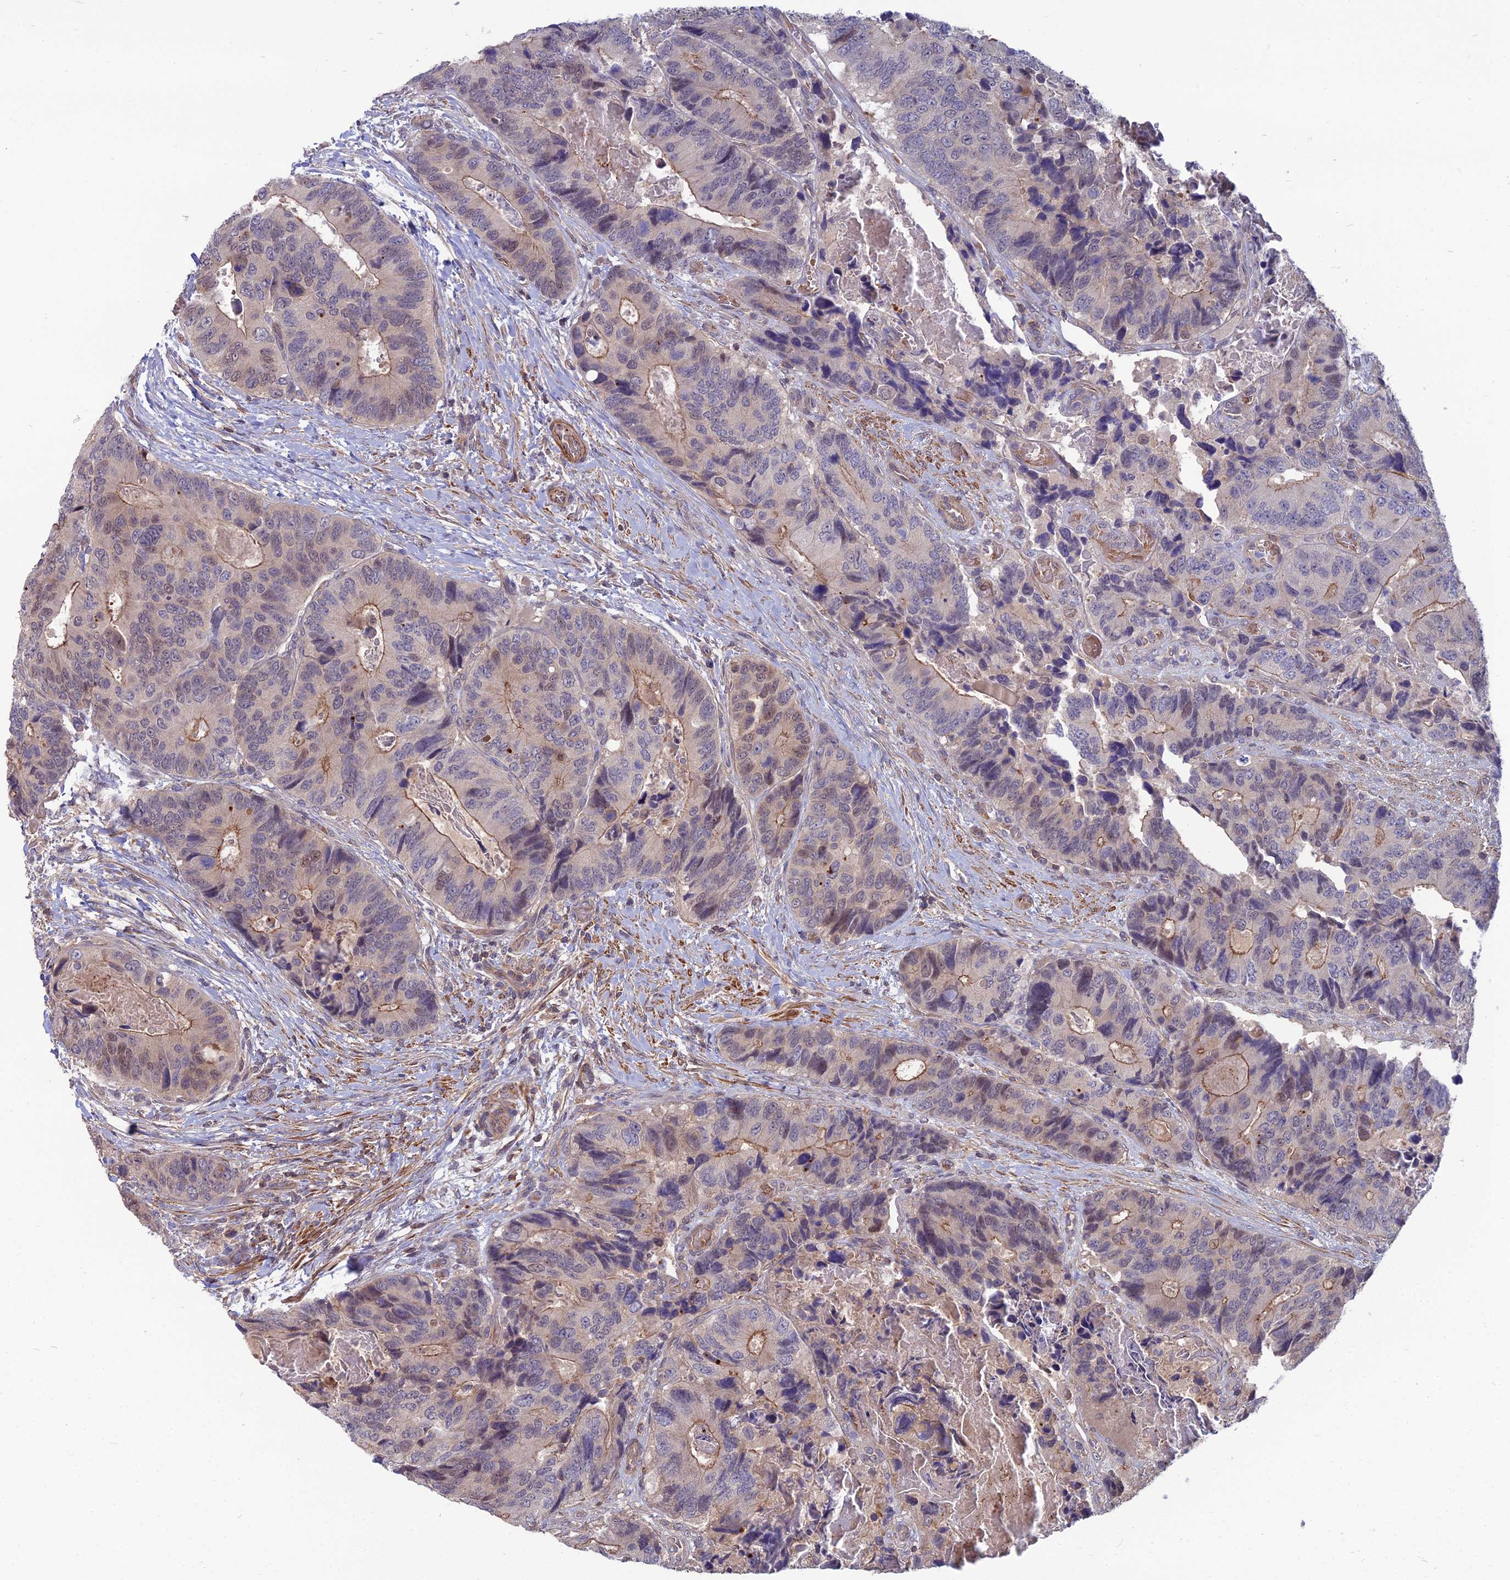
{"staining": {"intensity": "moderate", "quantity": "<25%", "location": "cytoplasmic/membranous,nuclear"}, "tissue": "colorectal cancer", "cell_type": "Tumor cells", "image_type": "cancer", "snomed": [{"axis": "morphology", "description": "Adenocarcinoma, NOS"}, {"axis": "topography", "description": "Colon"}], "caption": "IHC staining of colorectal adenocarcinoma, which displays low levels of moderate cytoplasmic/membranous and nuclear expression in about <25% of tumor cells indicating moderate cytoplasmic/membranous and nuclear protein positivity. The staining was performed using DAB (3,3'-diaminobenzidine) (brown) for protein detection and nuclei were counterstained in hematoxylin (blue).", "gene": "OPA3", "patient": {"sex": "male", "age": 84}}